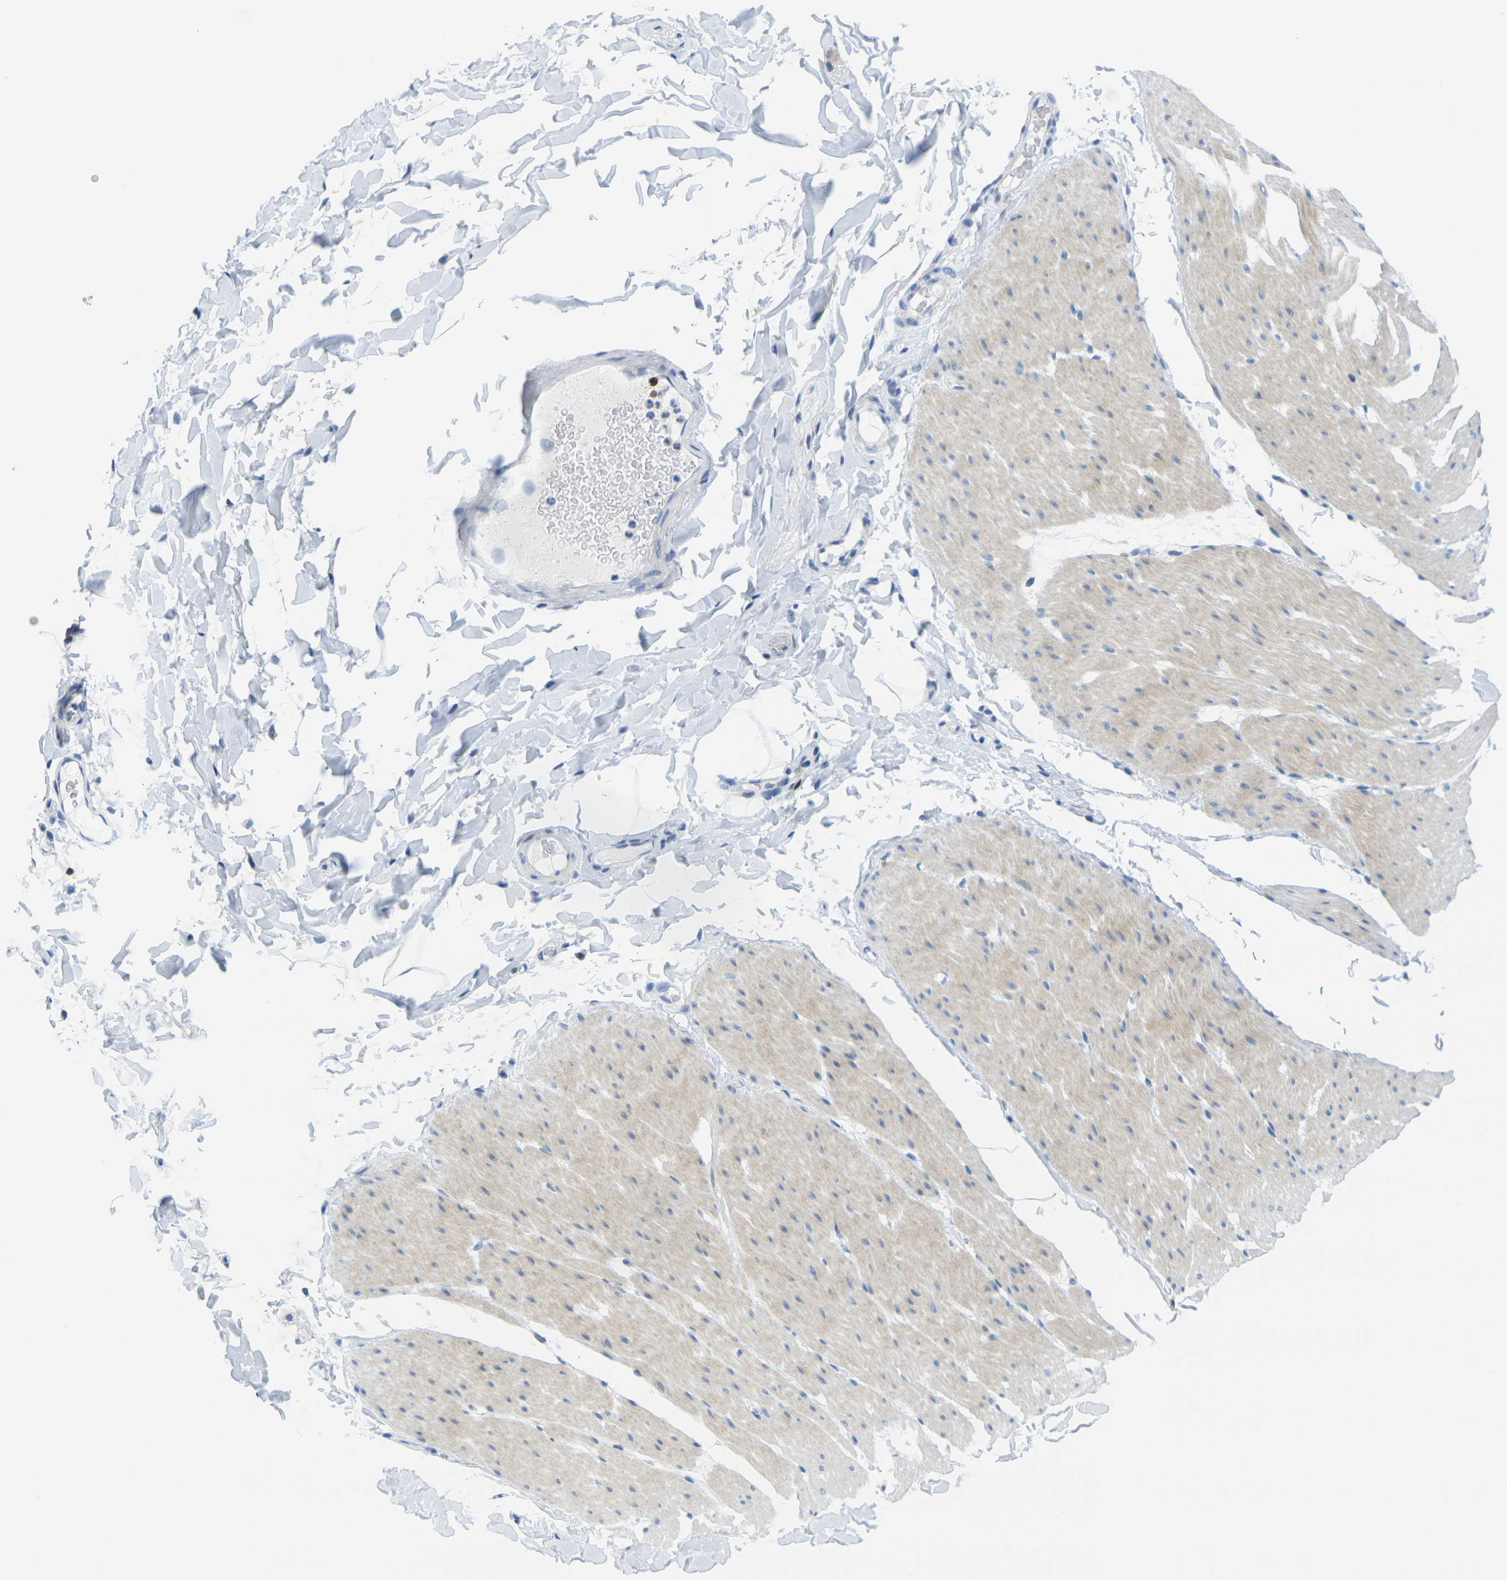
{"staining": {"intensity": "weak", "quantity": "<25%", "location": "cytoplasmic/membranous"}, "tissue": "smooth muscle", "cell_type": "Smooth muscle cells", "image_type": "normal", "snomed": [{"axis": "morphology", "description": "Normal tissue, NOS"}, {"axis": "topography", "description": "Smooth muscle"}, {"axis": "topography", "description": "Colon"}], "caption": "IHC image of unremarkable smooth muscle: human smooth muscle stained with DAB demonstrates no significant protein positivity in smooth muscle cells.", "gene": "CD3D", "patient": {"sex": "male", "age": 67}}